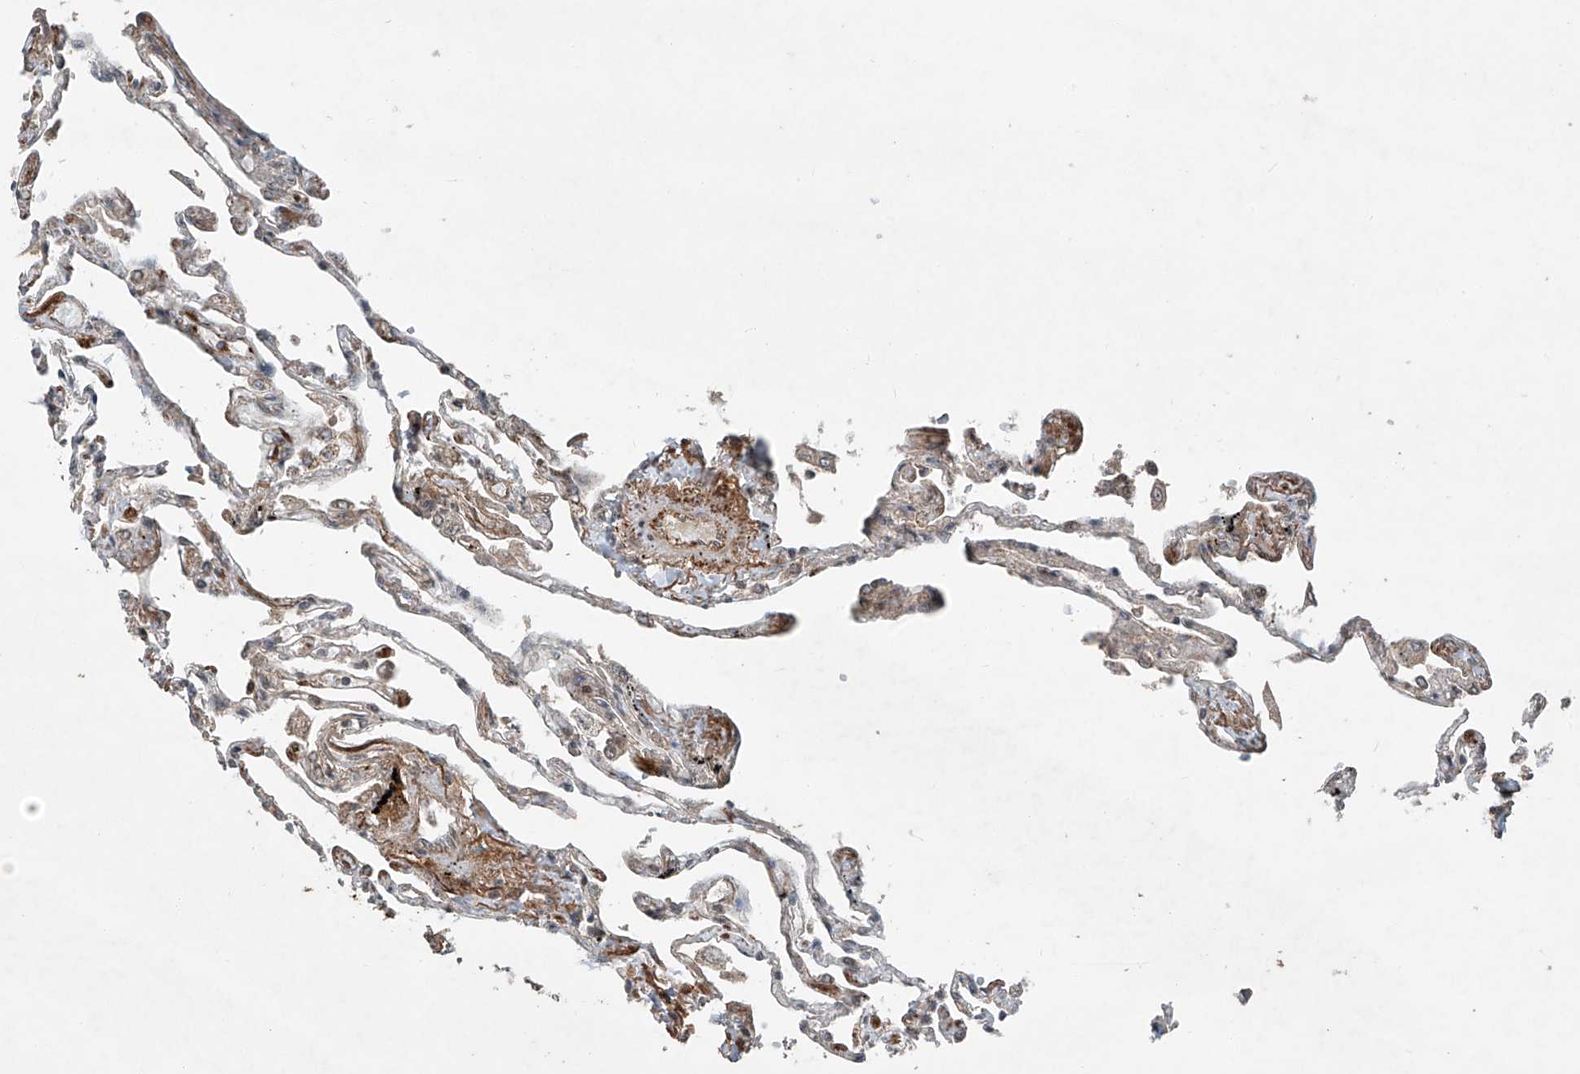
{"staining": {"intensity": "weak", "quantity": "25%-75%", "location": "cytoplasmic/membranous"}, "tissue": "lung", "cell_type": "Alveolar cells", "image_type": "normal", "snomed": [{"axis": "morphology", "description": "Normal tissue, NOS"}, {"axis": "topography", "description": "Lung"}], "caption": "An image showing weak cytoplasmic/membranous positivity in about 25%-75% of alveolar cells in unremarkable lung, as visualized by brown immunohistochemical staining.", "gene": "ZNF620", "patient": {"sex": "female", "age": 67}}